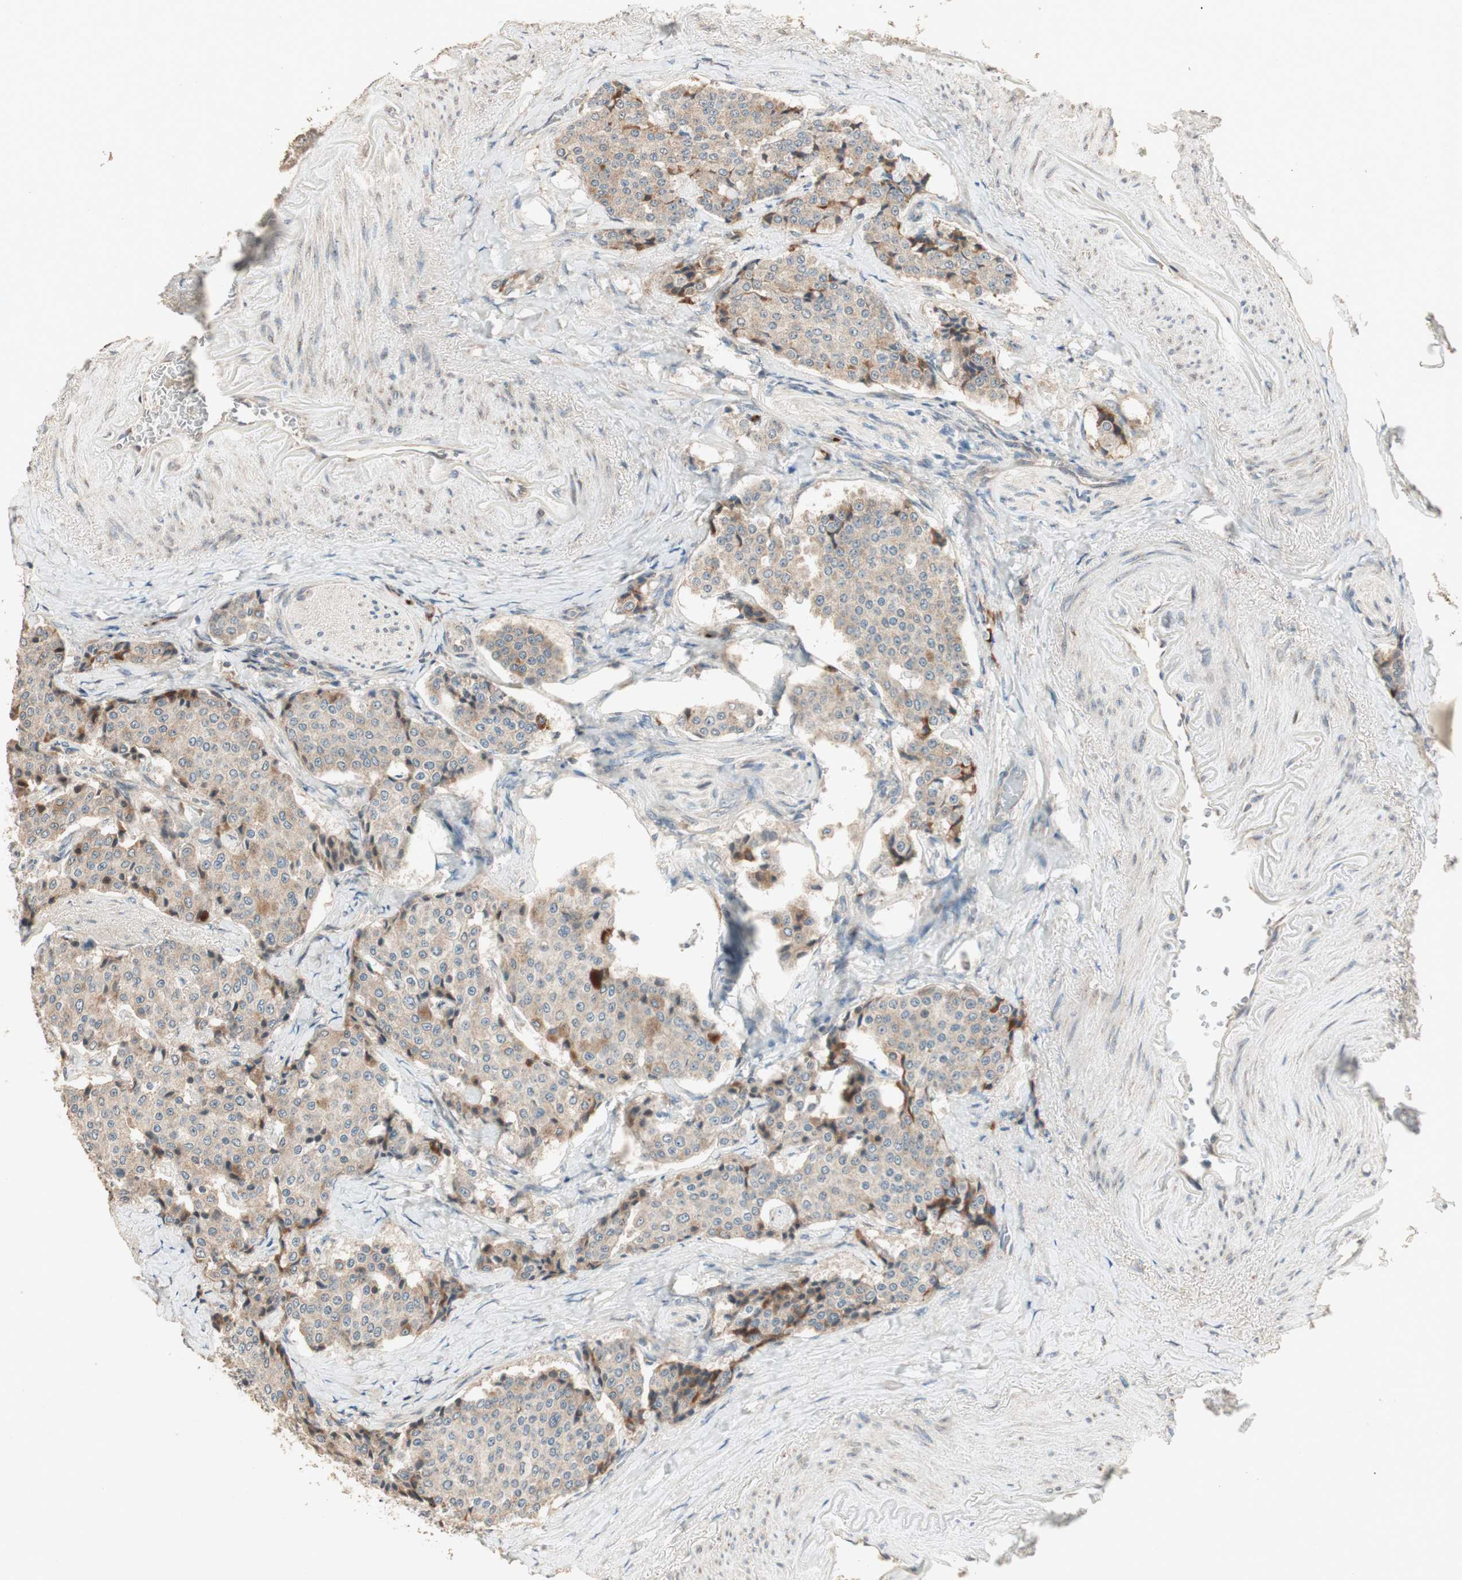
{"staining": {"intensity": "moderate", "quantity": ">75%", "location": "cytoplasmic/membranous"}, "tissue": "carcinoid", "cell_type": "Tumor cells", "image_type": "cancer", "snomed": [{"axis": "morphology", "description": "Carcinoid, malignant, NOS"}, {"axis": "topography", "description": "Colon"}], "caption": "A high-resolution micrograph shows immunohistochemistry (IHC) staining of carcinoid, which demonstrates moderate cytoplasmic/membranous expression in about >75% of tumor cells. (DAB IHC, brown staining for protein, blue staining for nuclei).", "gene": "RARRES1", "patient": {"sex": "female", "age": 61}}